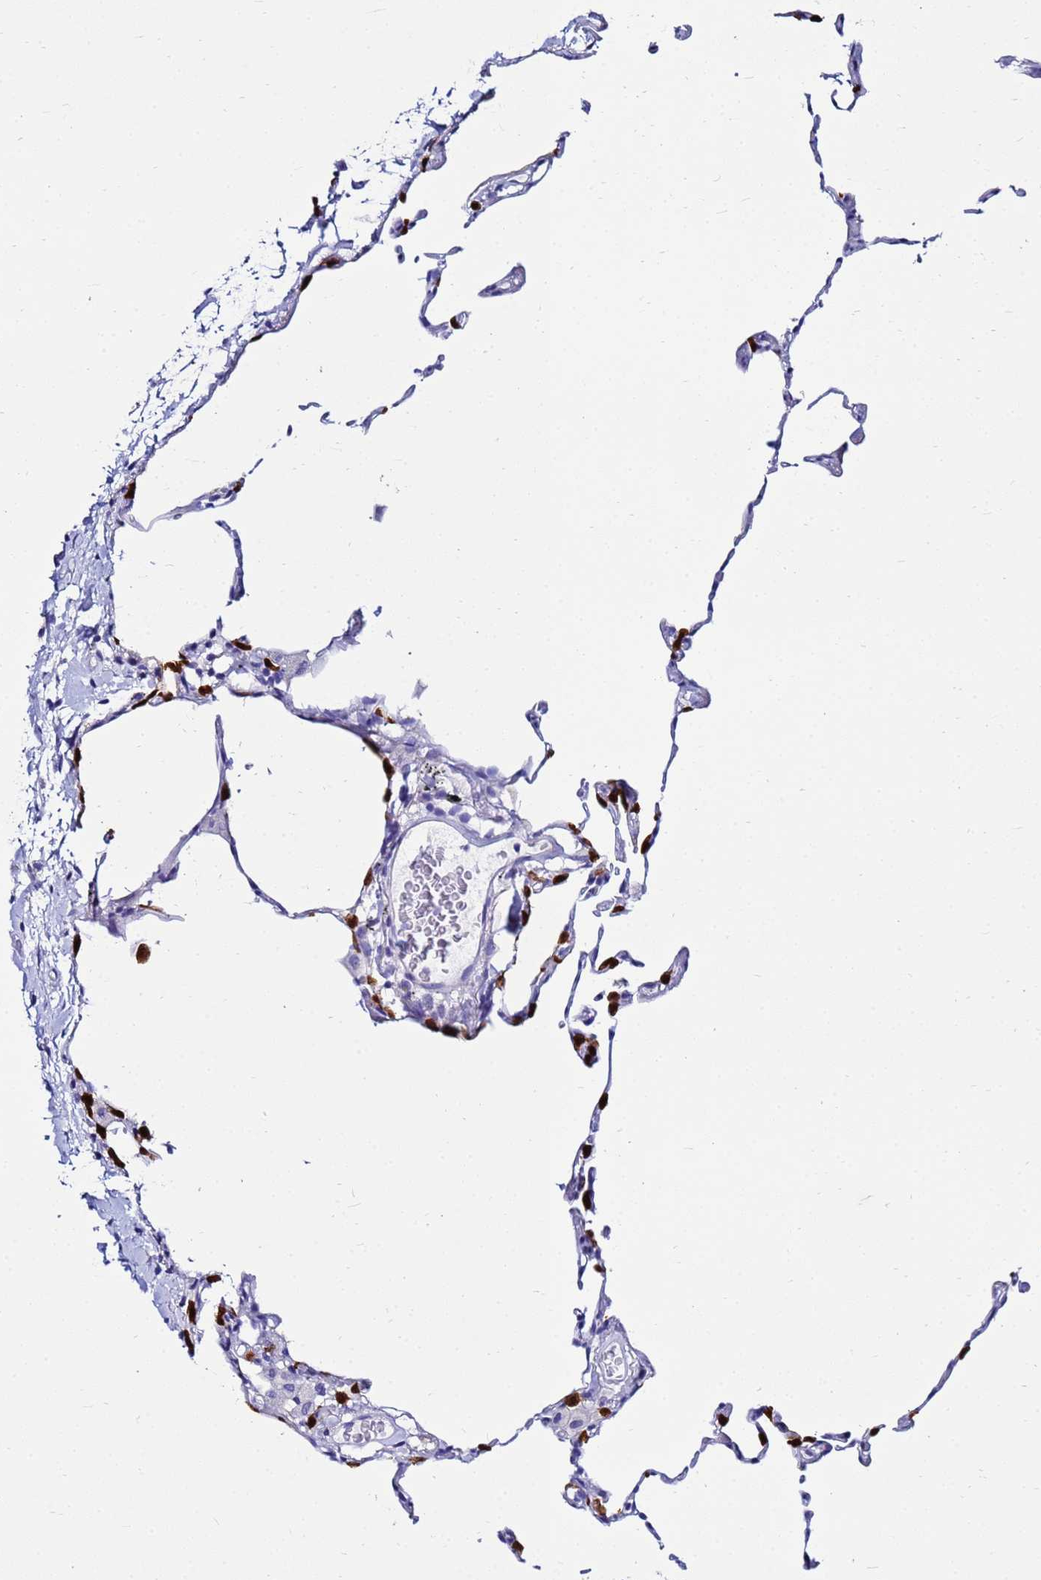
{"staining": {"intensity": "strong", "quantity": "<25%", "location": "cytoplasmic/membranous,nuclear"}, "tissue": "lung", "cell_type": "Alveolar cells", "image_type": "normal", "snomed": [{"axis": "morphology", "description": "Normal tissue, NOS"}, {"axis": "topography", "description": "Lung"}], "caption": "Immunohistochemistry staining of benign lung, which shows medium levels of strong cytoplasmic/membranous,nuclear positivity in approximately <25% of alveolar cells indicating strong cytoplasmic/membranous,nuclear protein expression. The staining was performed using DAB (brown) for protein detection and nuclei were counterstained in hematoxylin (blue).", "gene": "PPP1R14C", "patient": {"sex": "female", "age": 57}}